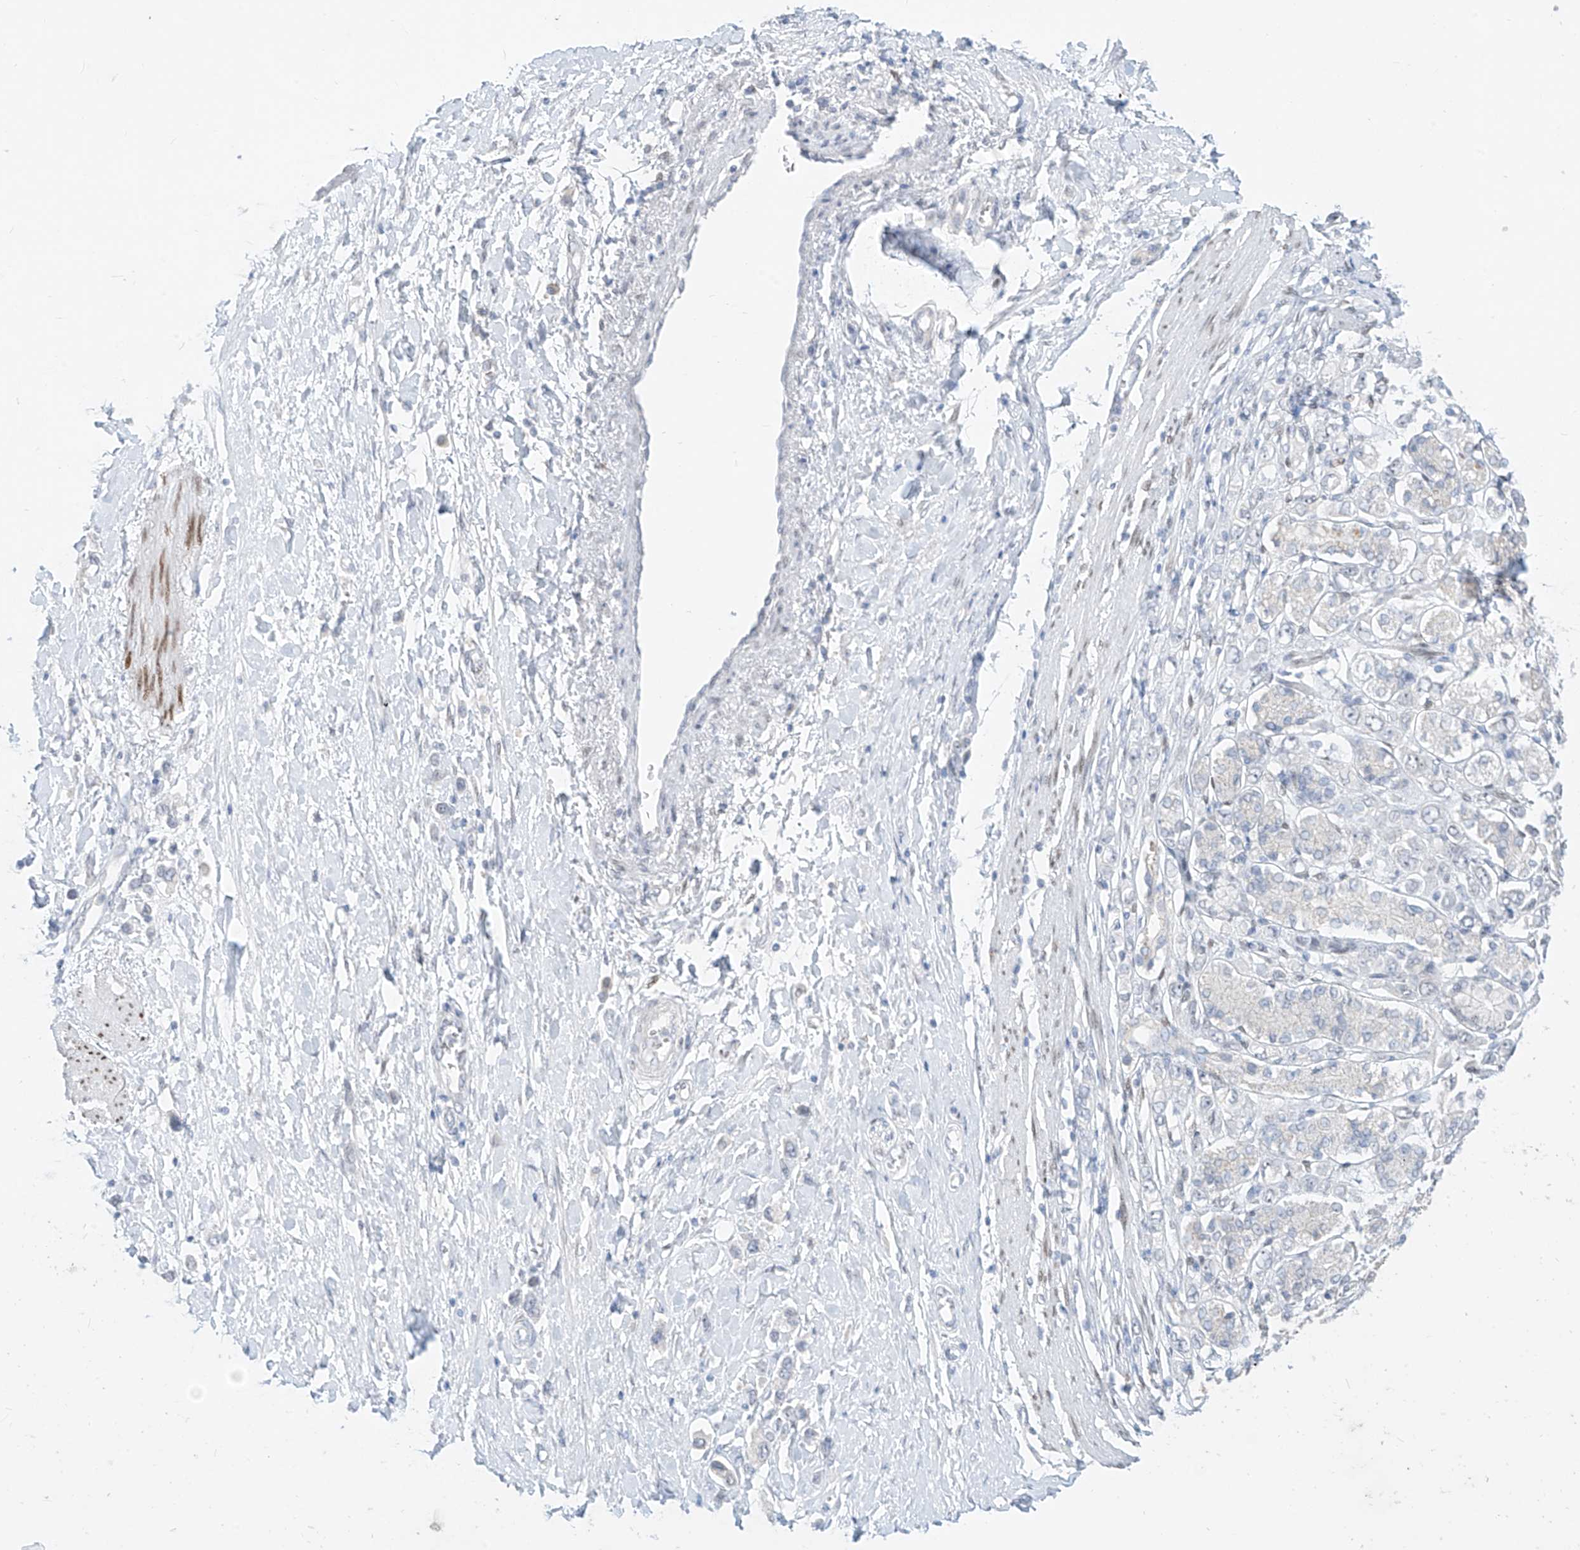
{"staining": {"intensity": "negative", "quantity": "none", "location": "none"}, "tissue": "stomach cancer", "cell_type": "Tumor cells", "image_type": "cancer", "snomed": [{"axis": "morphology", "description": "Adenocarcinoma, NOS"}, {"axis": "topography", "description": "Stomach"}], "caption": "This is an immunohistochemistry photomicrograph of human stomach cancer. There is no staining in tumor cells.", "gene": "BARX2", "patient": {"sex": "female", "age": 65}}